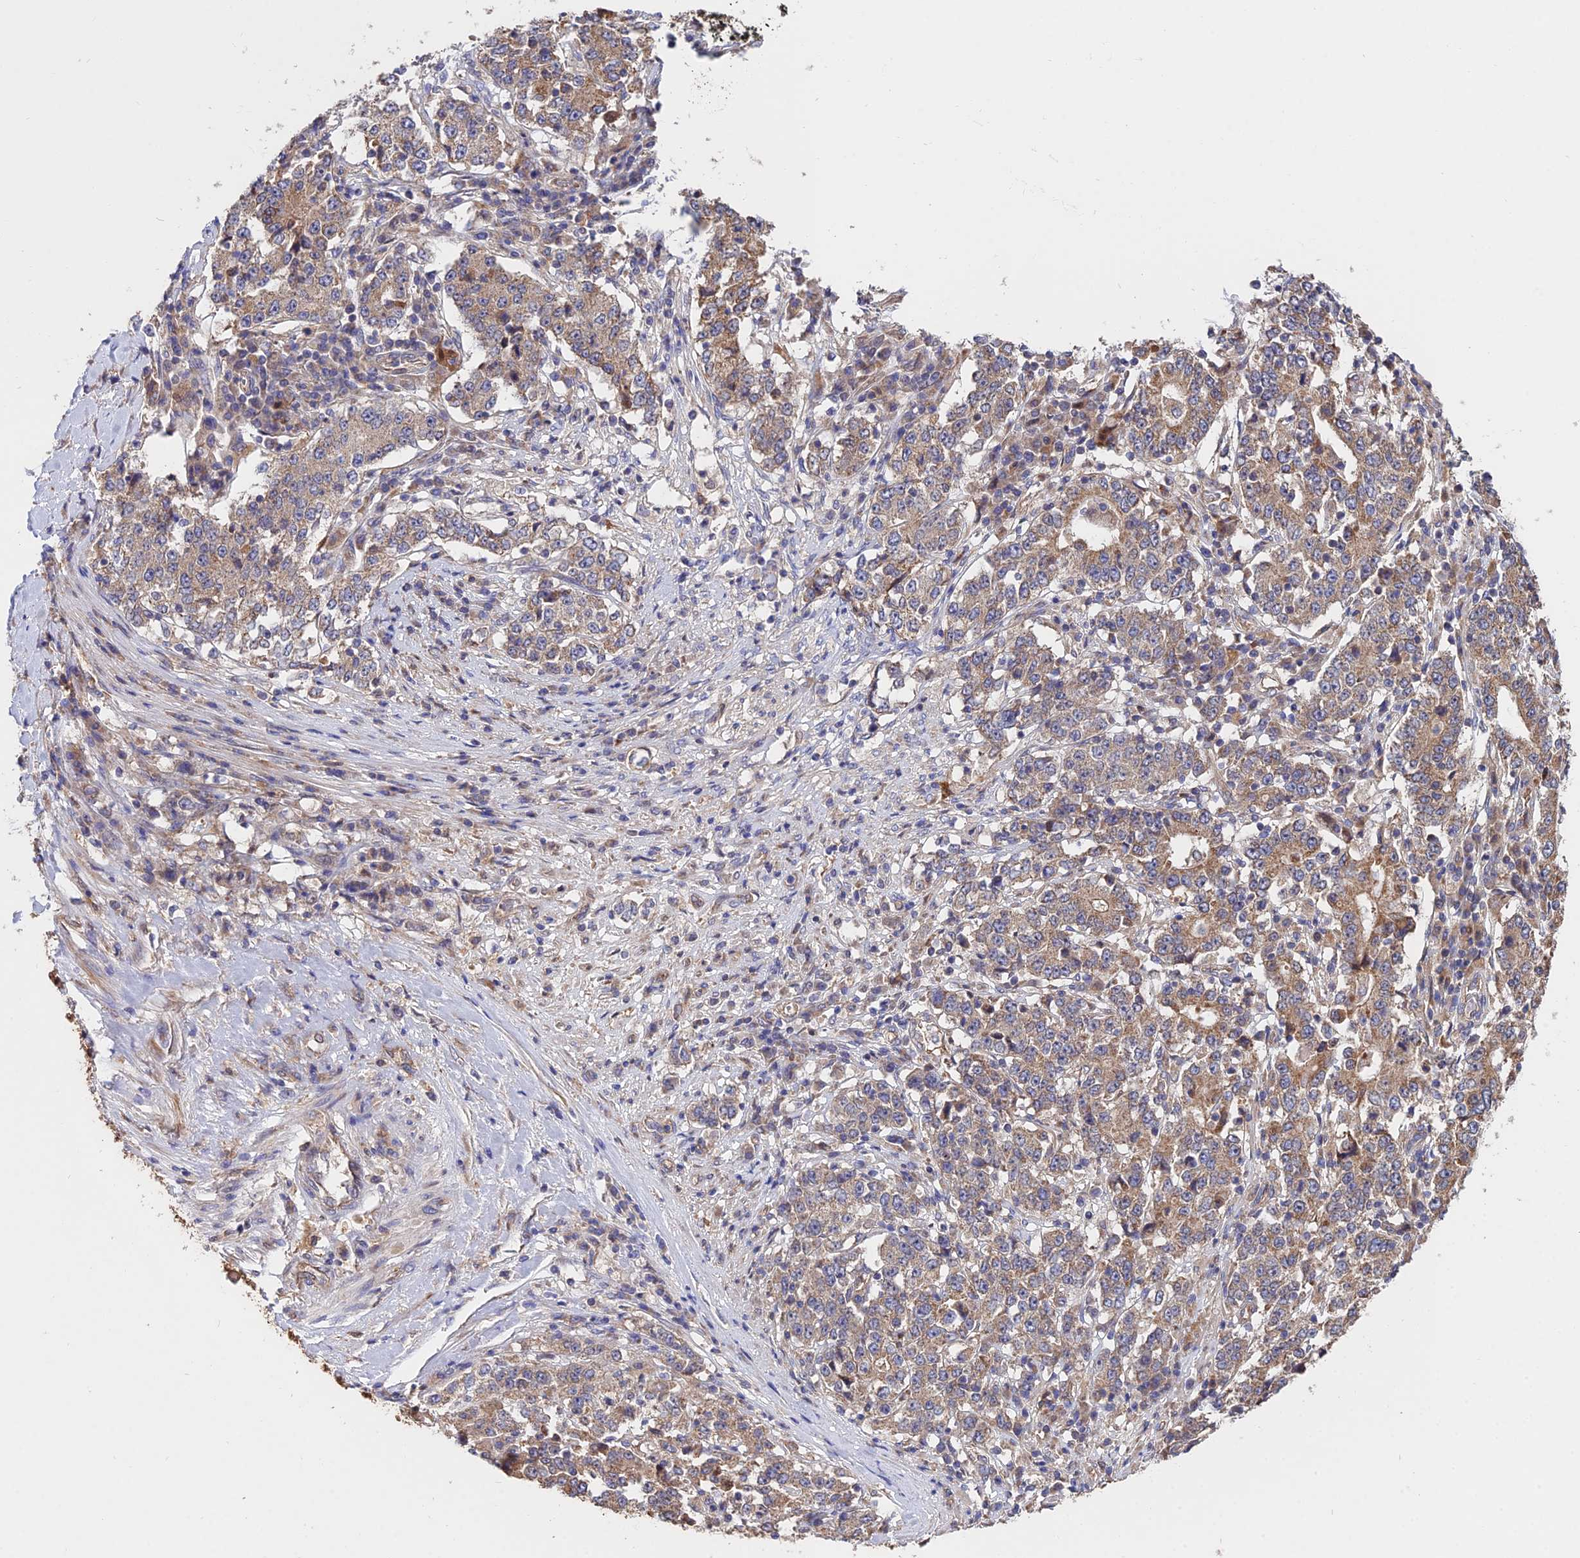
{"staining": {"intensity": "moderate", "quantity": ">75%", "location": "cytoplasmic/membranous"}, "tissue": "stomach cancer", "cell_type": "Tumor cells", "image_type": "cancer", "snomed": [{"axis": "morphology", "description": "Adenocarcinoma, NOS"}, {"axis": "topography", "description": "Stomach"}], "caption": "High-power microscopy captured an immunohistochemistry (IHC) histopathology image of adenocarcinoma (stomach), revealing moderate cytoplasmic/membranous staining in approximately >75% of tumor cells. Nuclei are stained in blue.", "gene": "CDC37L1", "patient": {"sex": "male", "age": 59}}